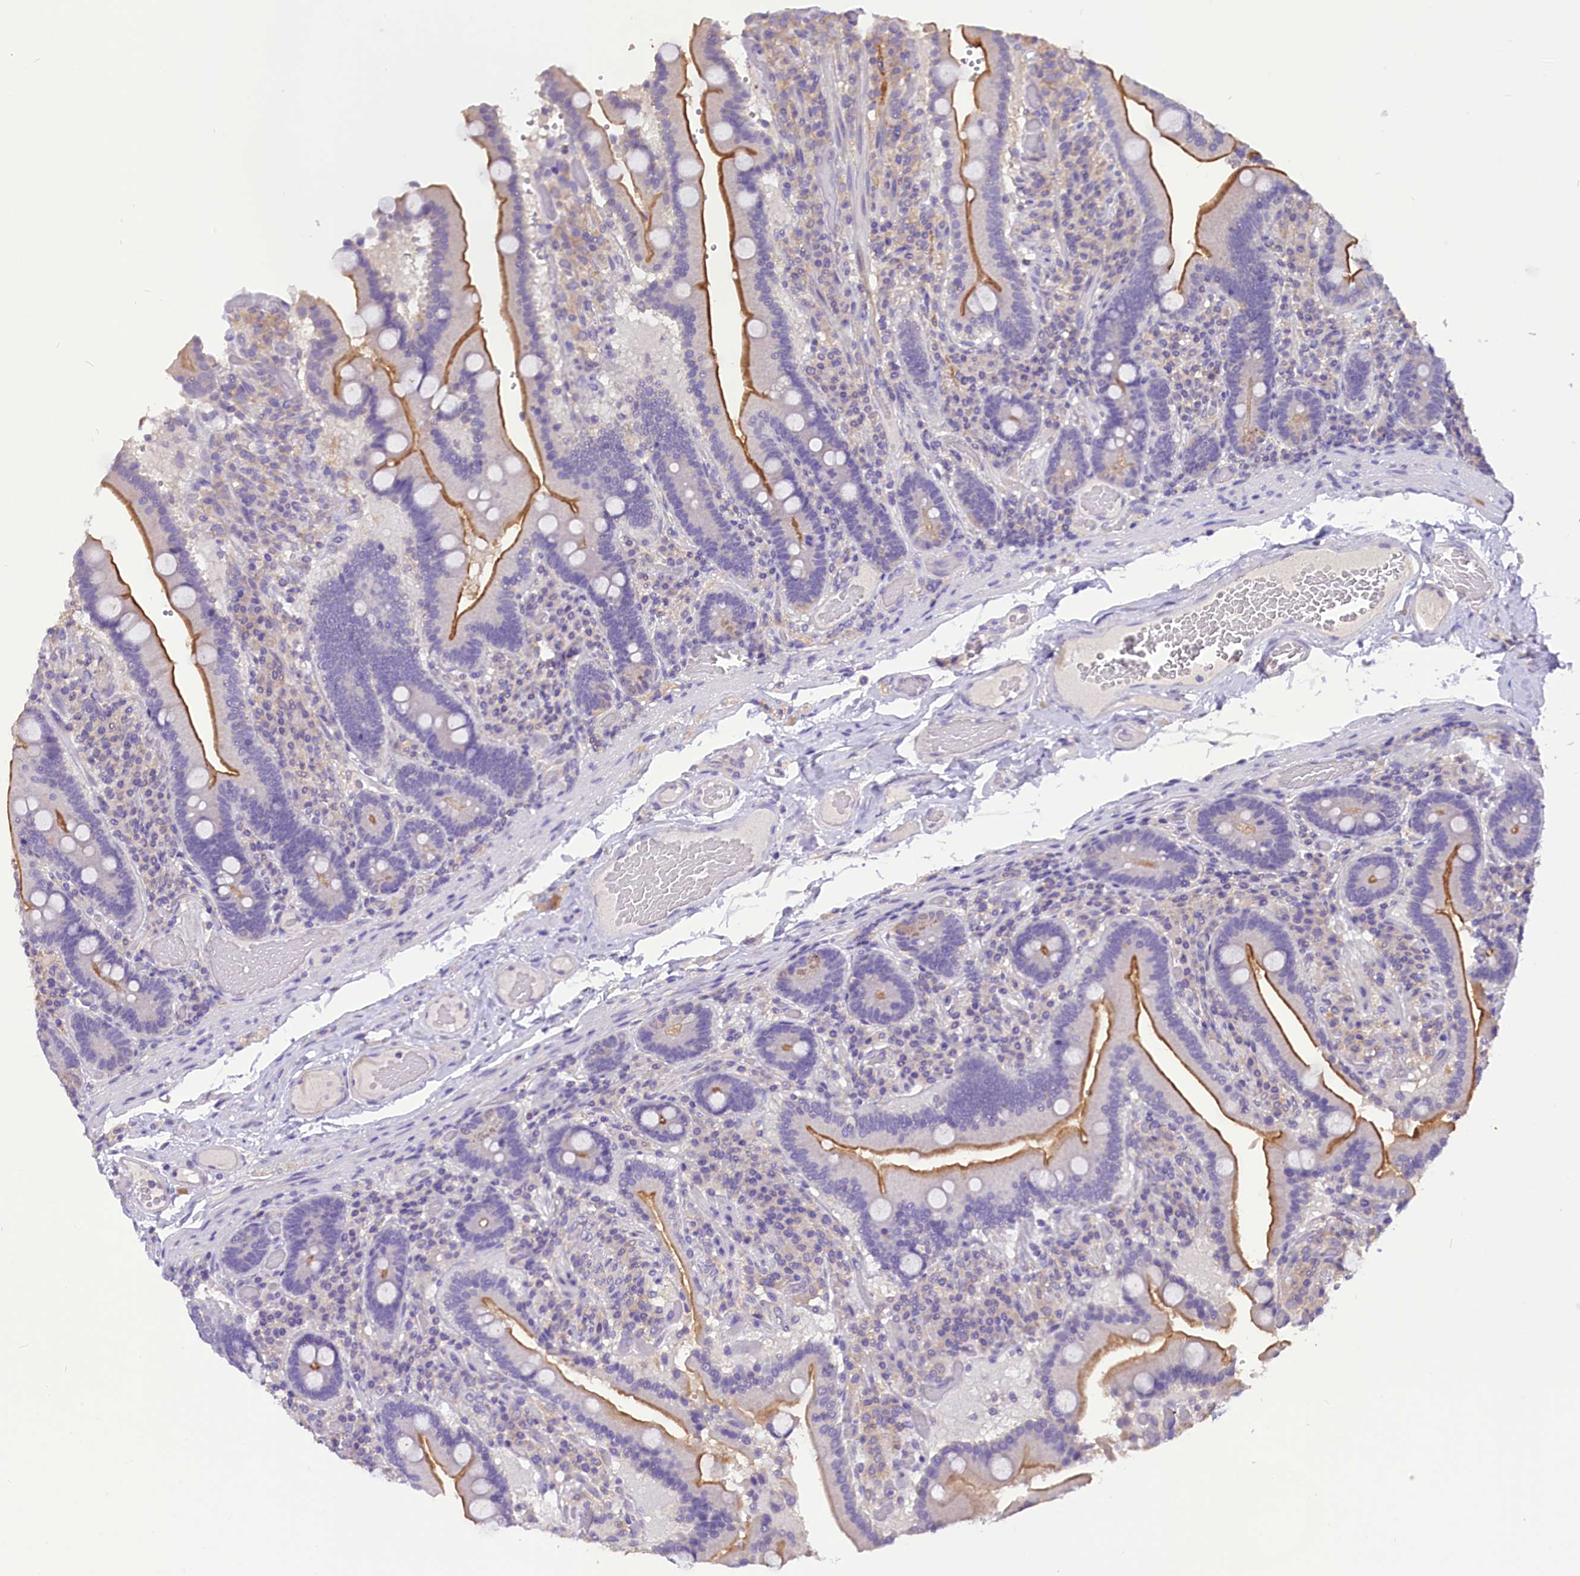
{"staining": {"intensity": "strong", "quantity": "25%-75%", "location": "cytoplasmic/membranous"}, "tissue": "duodenum", "cell_type": "Glandular cells", "image_type": "normal", "snomed": [{"axis": "morphology", "description": "Normal tissue, NOS"}, {"axis": "topography", "description": "Duodenum"}], "caption": "Protein staining of benign duodenum shows strong cytoplasmic/membranous expression in approximately 25%-75% of glandular cells. The protein is stained brown, and the nuclei are stained in blue (DAB IHC with brightfield microscopy, high magnification).", "gene": "AP3B2", "patient": {"sex": "female", "age": 62}}